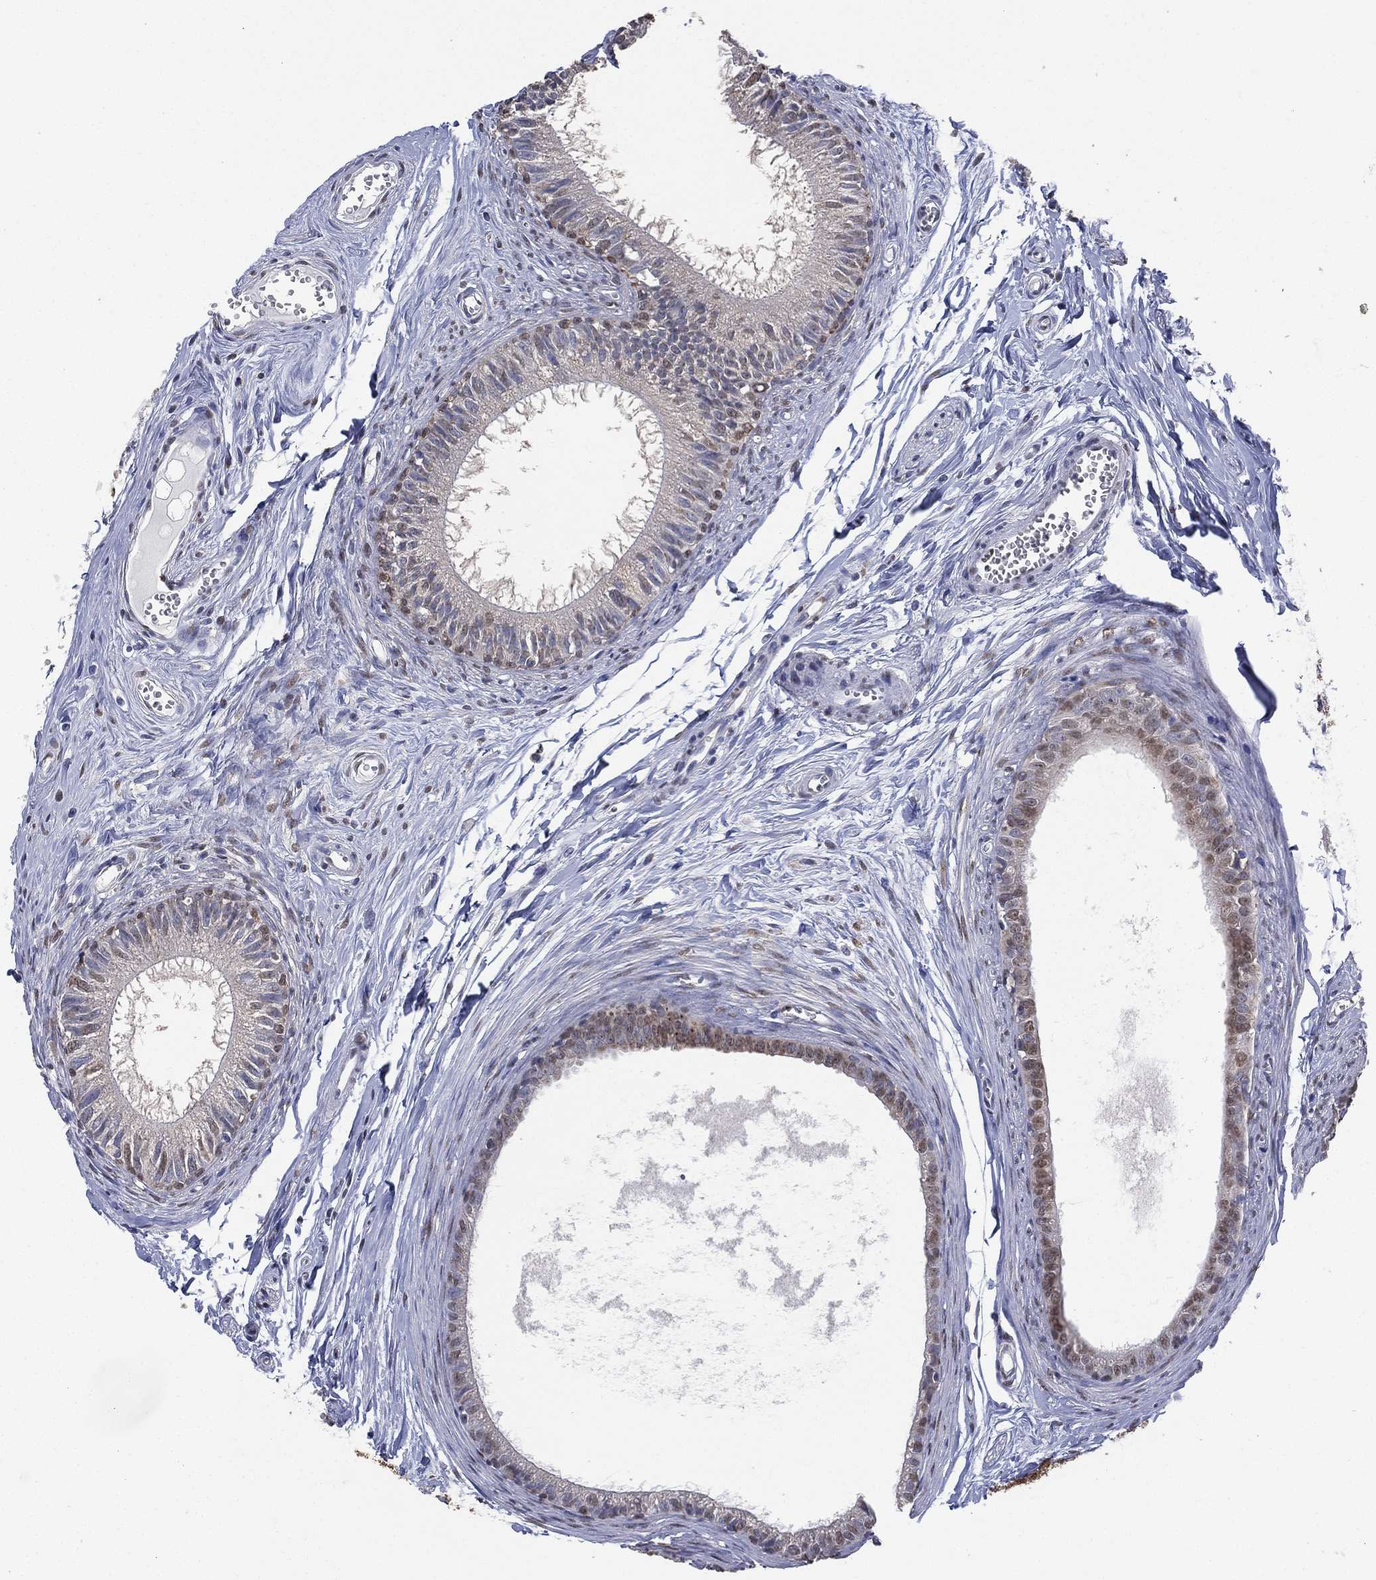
{"staining": {"intensity": "weak", "quantity": "25%-75%", "location": "nuclear"}, "tissue": "epididymis", "cell_type": "Glandular cells", "image_type": "normal", "snomed": [{"axis": "morphology", "description": "Normal tissue, NOS"}, {"axis": "topography", "description": "Epididymis"}], "caption": "Weak nuclear protein positivity is identified in about 25%-75% of glandular cells in epididymis. (DAB IHC with brightfield microscopy, high magnification).", "gene": "ALDH7A1", "patient": {"sex": "male", "age": 51}}